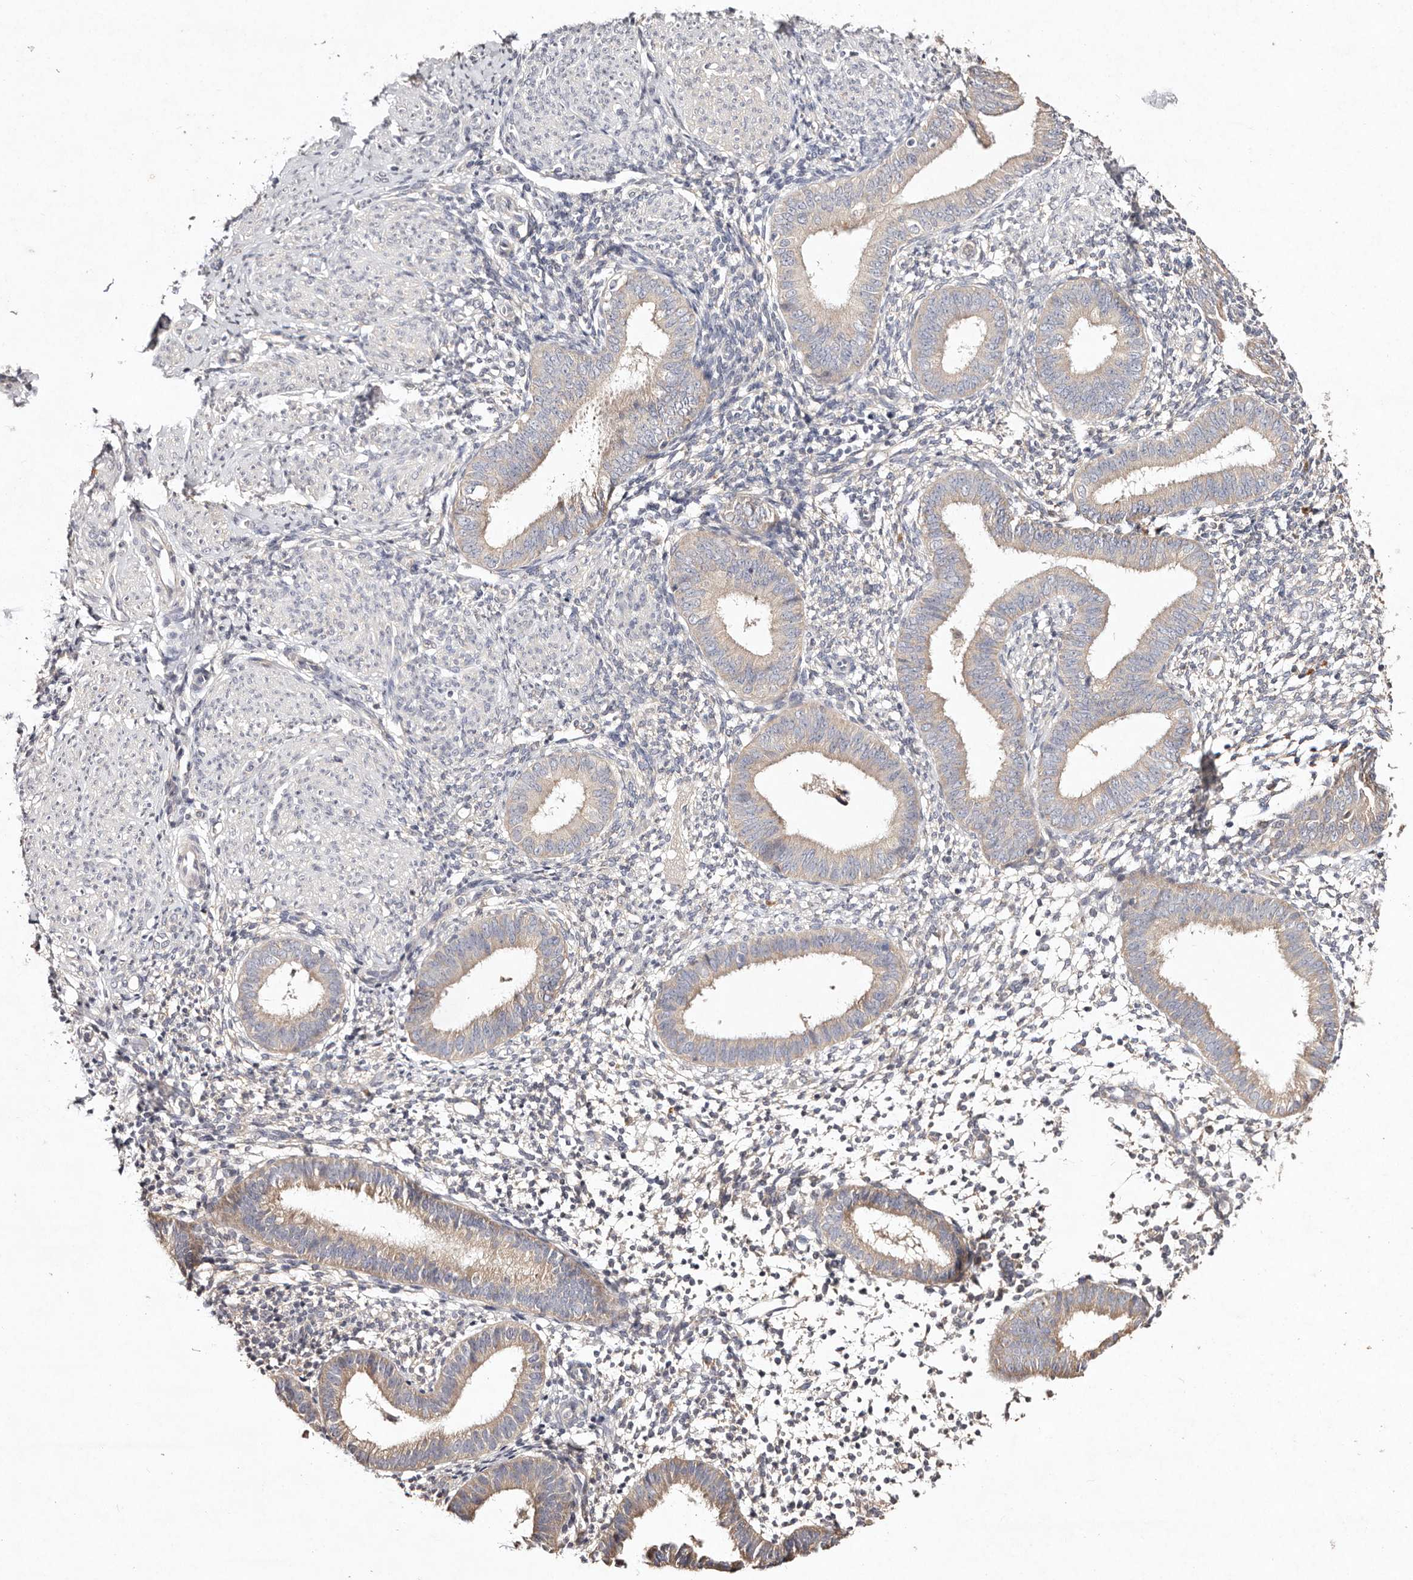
{"staining": {"intensity": "negative", "quantity": "none", "location": "none"}, "tissue": "endometrium", "cell_type": "Cells in endometrial stroma", "image_type": "normal", "snomed": [{"axis": "morphology", "description": "Normal tissue, NOS"}, {"axis": "topography", "description": "Uterus"}, {"axis": "topography", "description": "Endometrium"}], "caption": "Immunohistochemical staining of normal human endometrium reveals no significant positivity in cells in endometrial stroma. (DAB immunohistochemistry visualized using brightfield microscopy, high magnification).", "gene": "TSC2", "patient": {"sex": "female", "age": 48}}